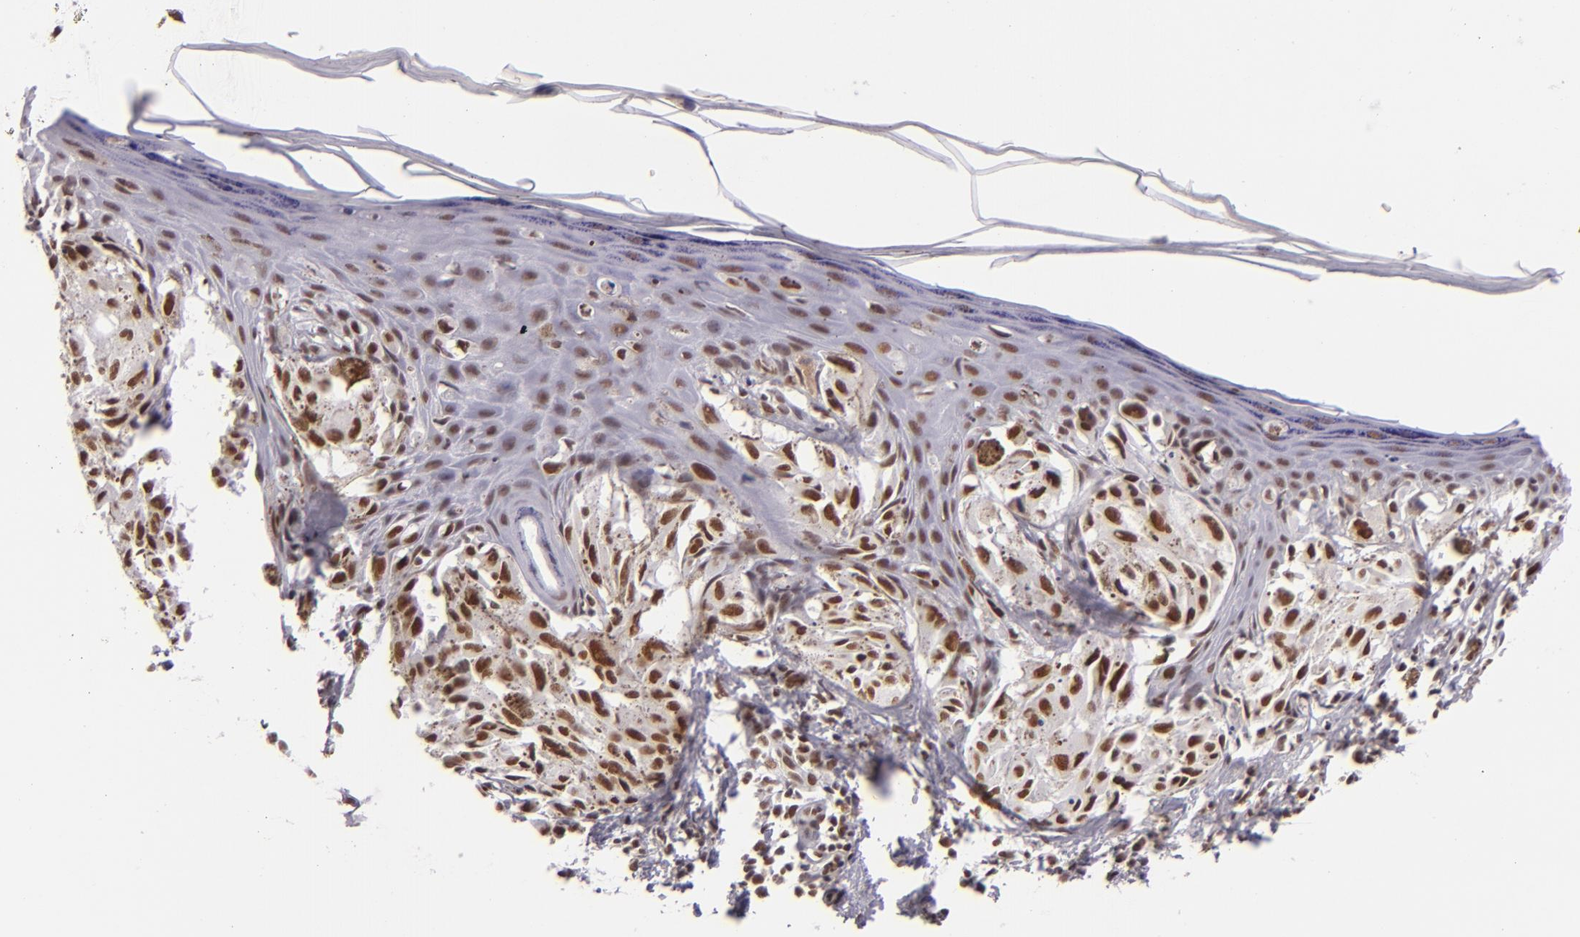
{"staining": {"intensity": "moderate", "quantity": ">75%", "location": "nuclear"}, "tissue": "melanoma", "cell_type": "Tumor cells", "image_type": "cancer", "snomed": [{"axis": "morphology", "description": "Malignant melanoma, NOS"}, {"axis": "topography", "description": "Skin"}], "caption": "This histopathology image displays IHC staining of human malignant melanoma, with medium moderate nuclear staining in about >75% of tumor cells.", "gene": "BRD8", "patient": {"sex": "female", "age": 72}}